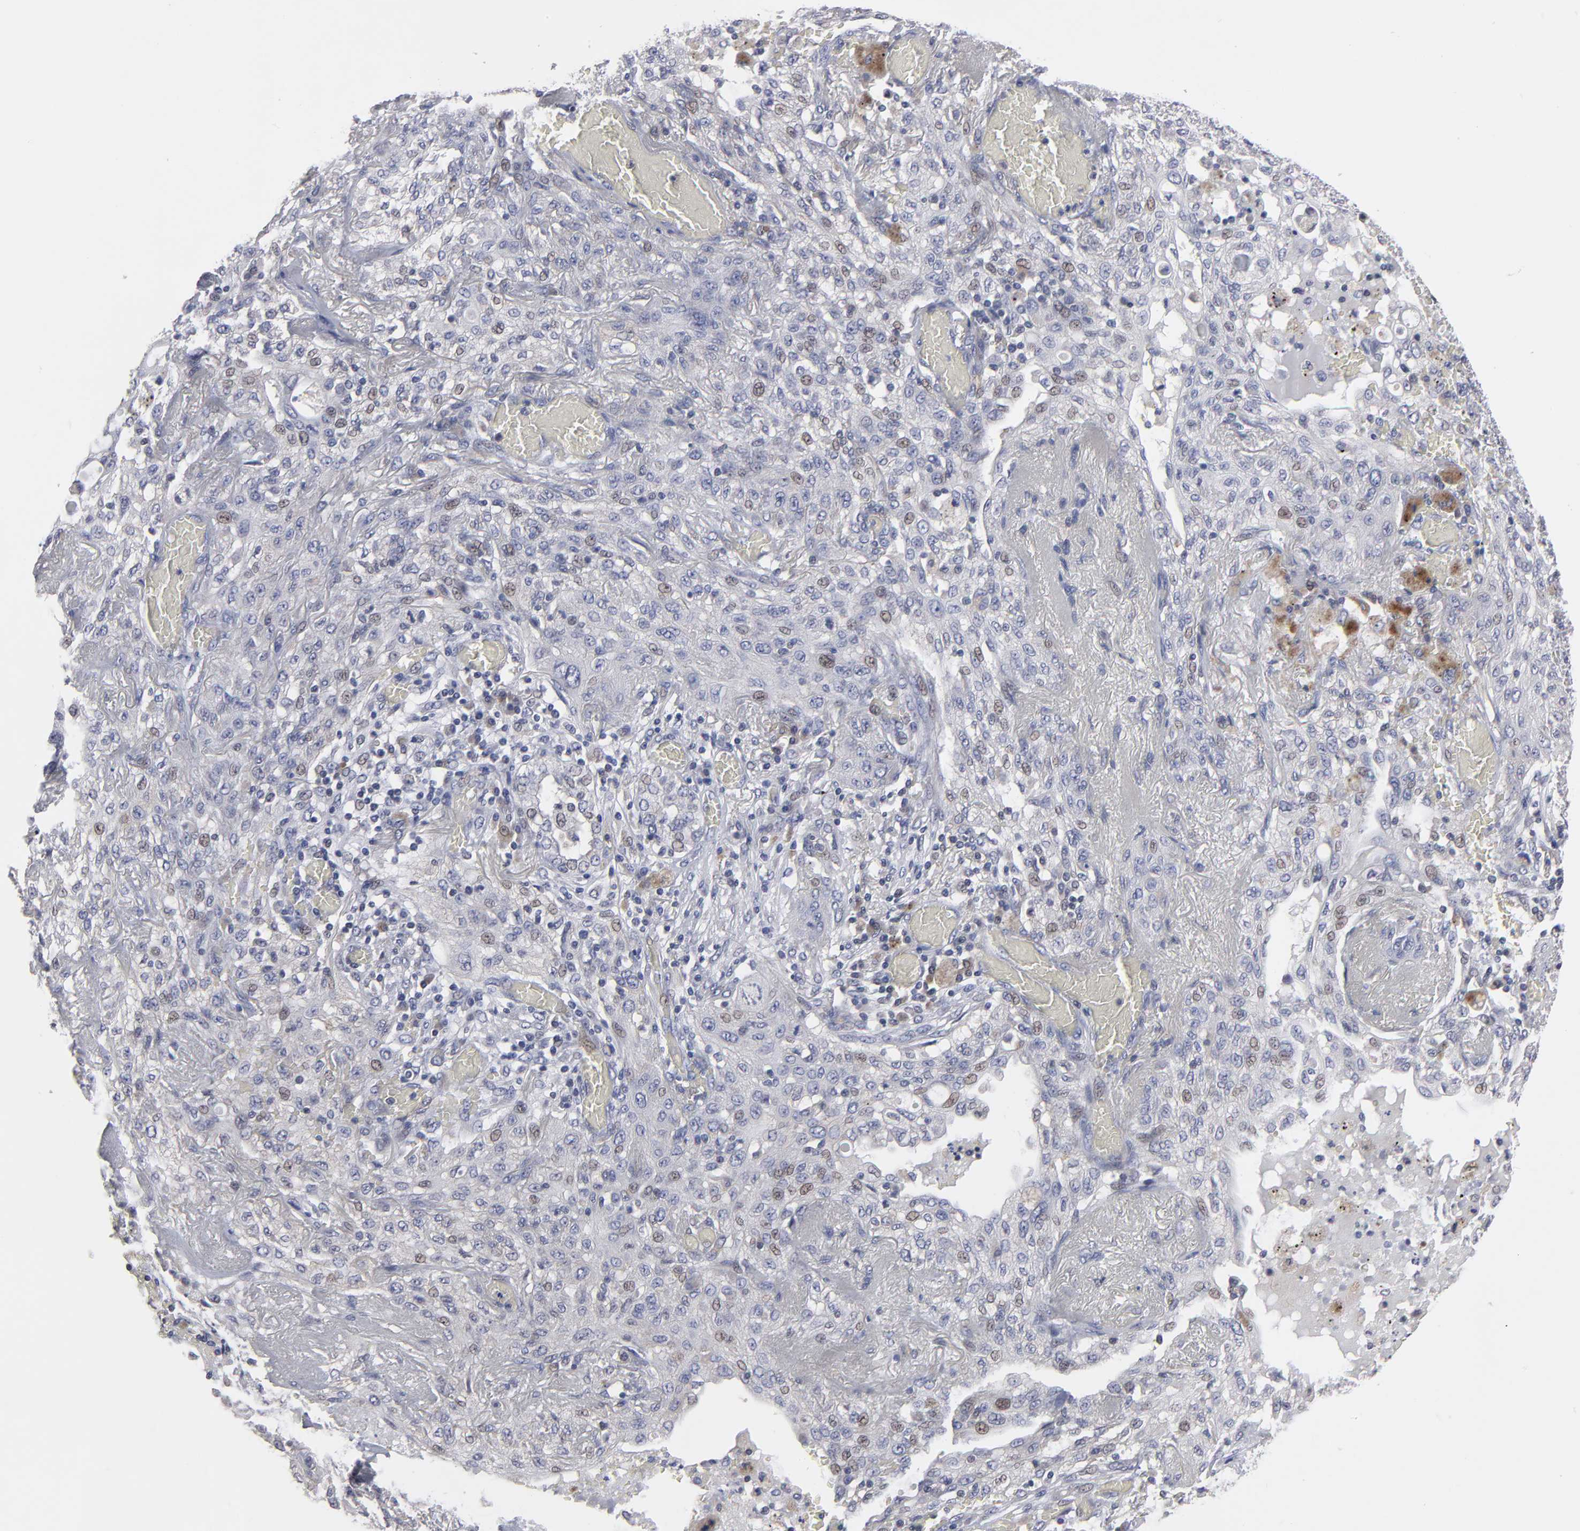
{"staining": {"intensity": "weak", "quantity": "<25%", "location": "nuclear"}, "tissue": "lung cancer", "cell_type": "Tumor cells", "image_type": "cancer", "snomed": [{"axis": "morphology", "description": "Squamous cell carcinoma, NOS"}, {"axis": "topography", "description": "Lung"}], "caption": "Image shows no protein staining in tumor cells of lung cancer tissue.", "gene": "CEP97", "patient": {"sex": "female", "age": 47}}